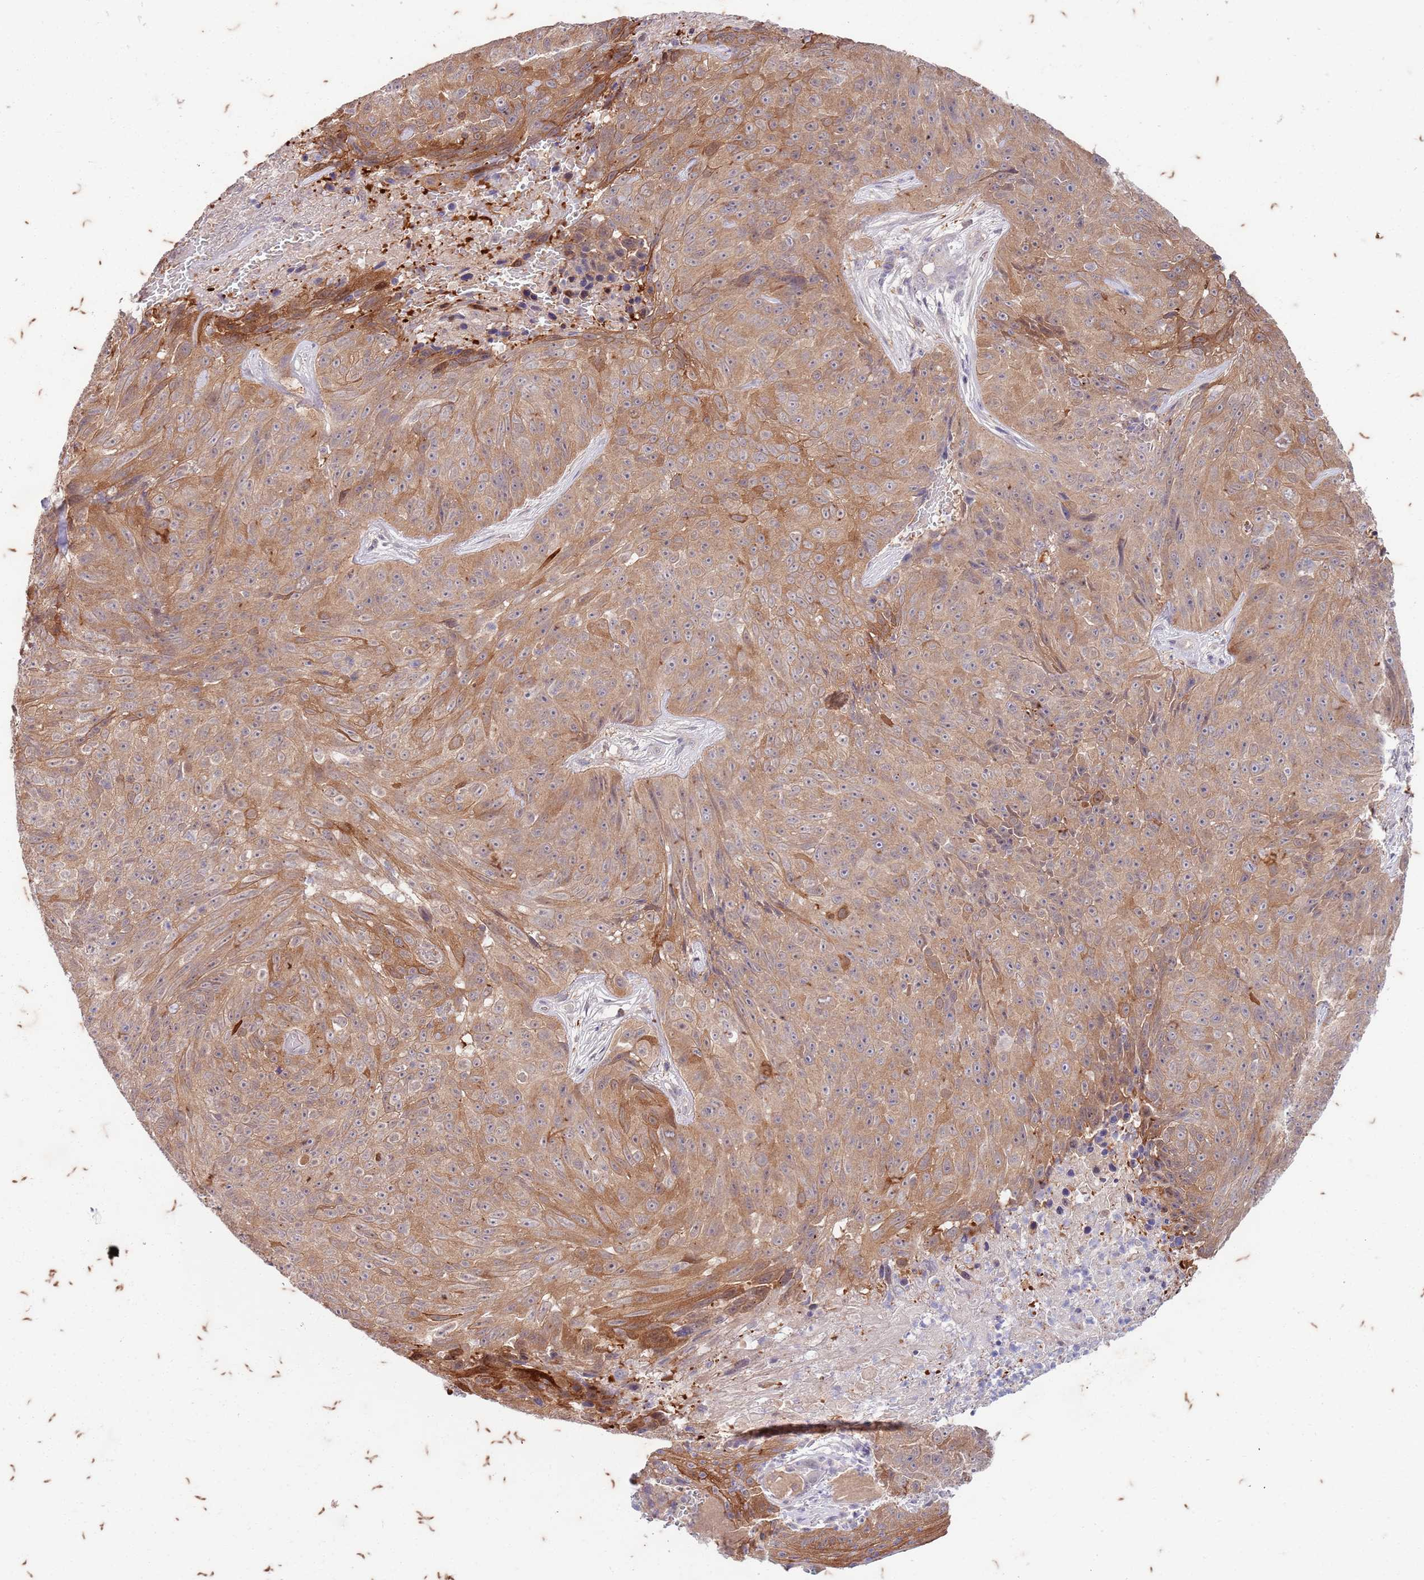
{"staining": {"intensity": "moderate", "quantity": "25%-75%", "location": "cytoplasmic/membranous"}, "tissue": "skin cancer", "cell_type": "Tumor cells", "image_type": "cancer", "snomed": [{"axis": "morphology", "description": "Squamous cell carcinoma, NOS"}, {"axis": "topography", "description": "Skin"}], "caption": "Approximately 25%-75% of tumor cells in skin cancer show moderate cytoplasmic/membranous protein positivity as visualized by brown immunohistochemical staining.", "gene": "RAPGEF3", "patient": {"sex": "female", "age": 87}}